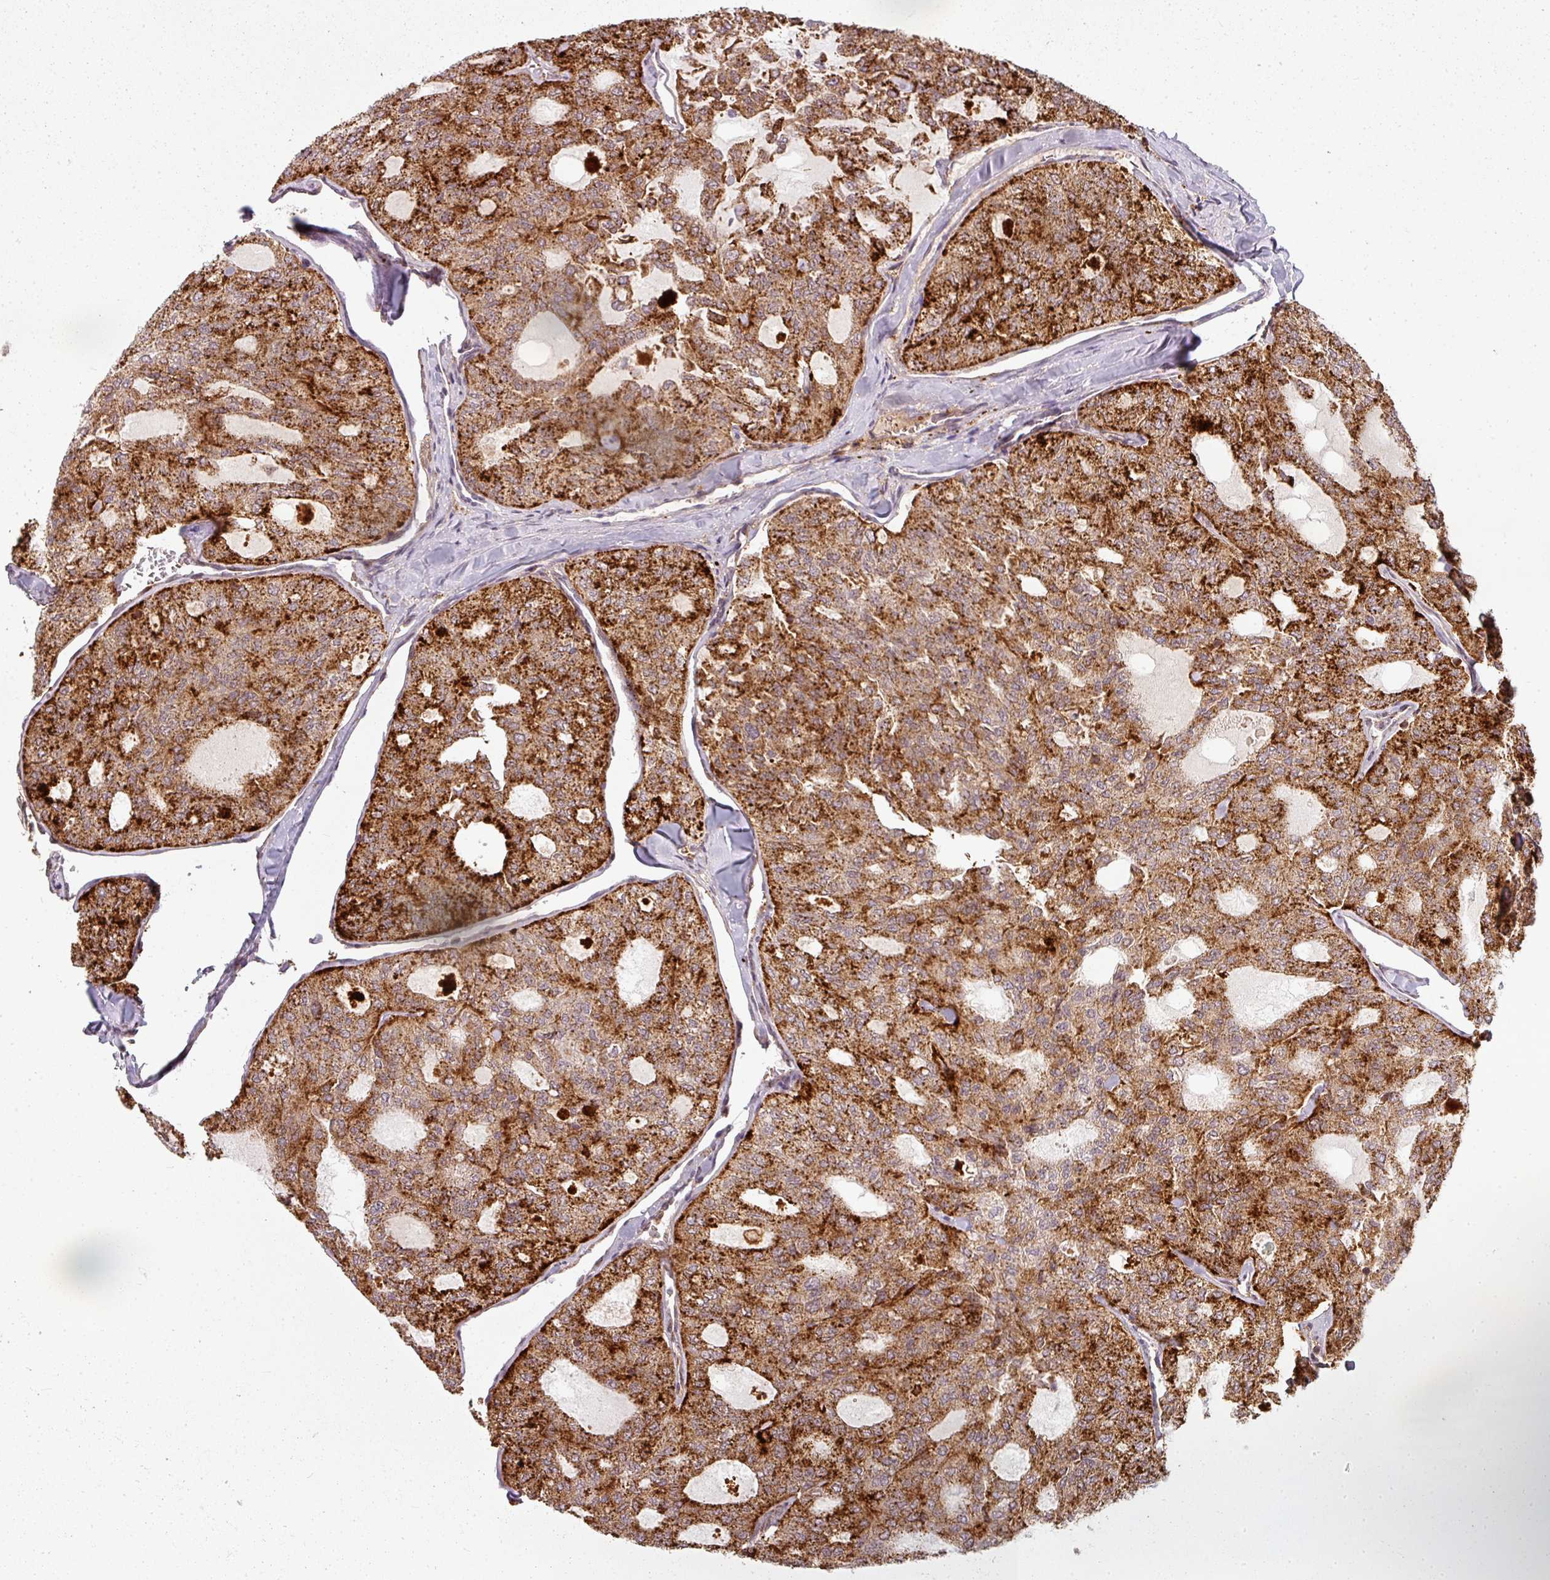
{"staining": {"intensity": "strong", "quantity": ">75%", "location": "cytoplasmic/membranous"}, "tissue": "thyroid cancer", "cell_type": "Tumor cells", "image_type": "cancer", "snomed": [{"axis": "morphology", "description": "Follicular adenoma carcinoma, NOS"}, {"axis": "topography", "description": "Thyroid gland"}], "caption": "A high amount of strong cytoplasmic/membranous staining is appreciated in approximately >75% of tumor cells in thyroid cancer tissue.", "gene": "CLIC1", "patient": {"sex": "male", "age": 75}}